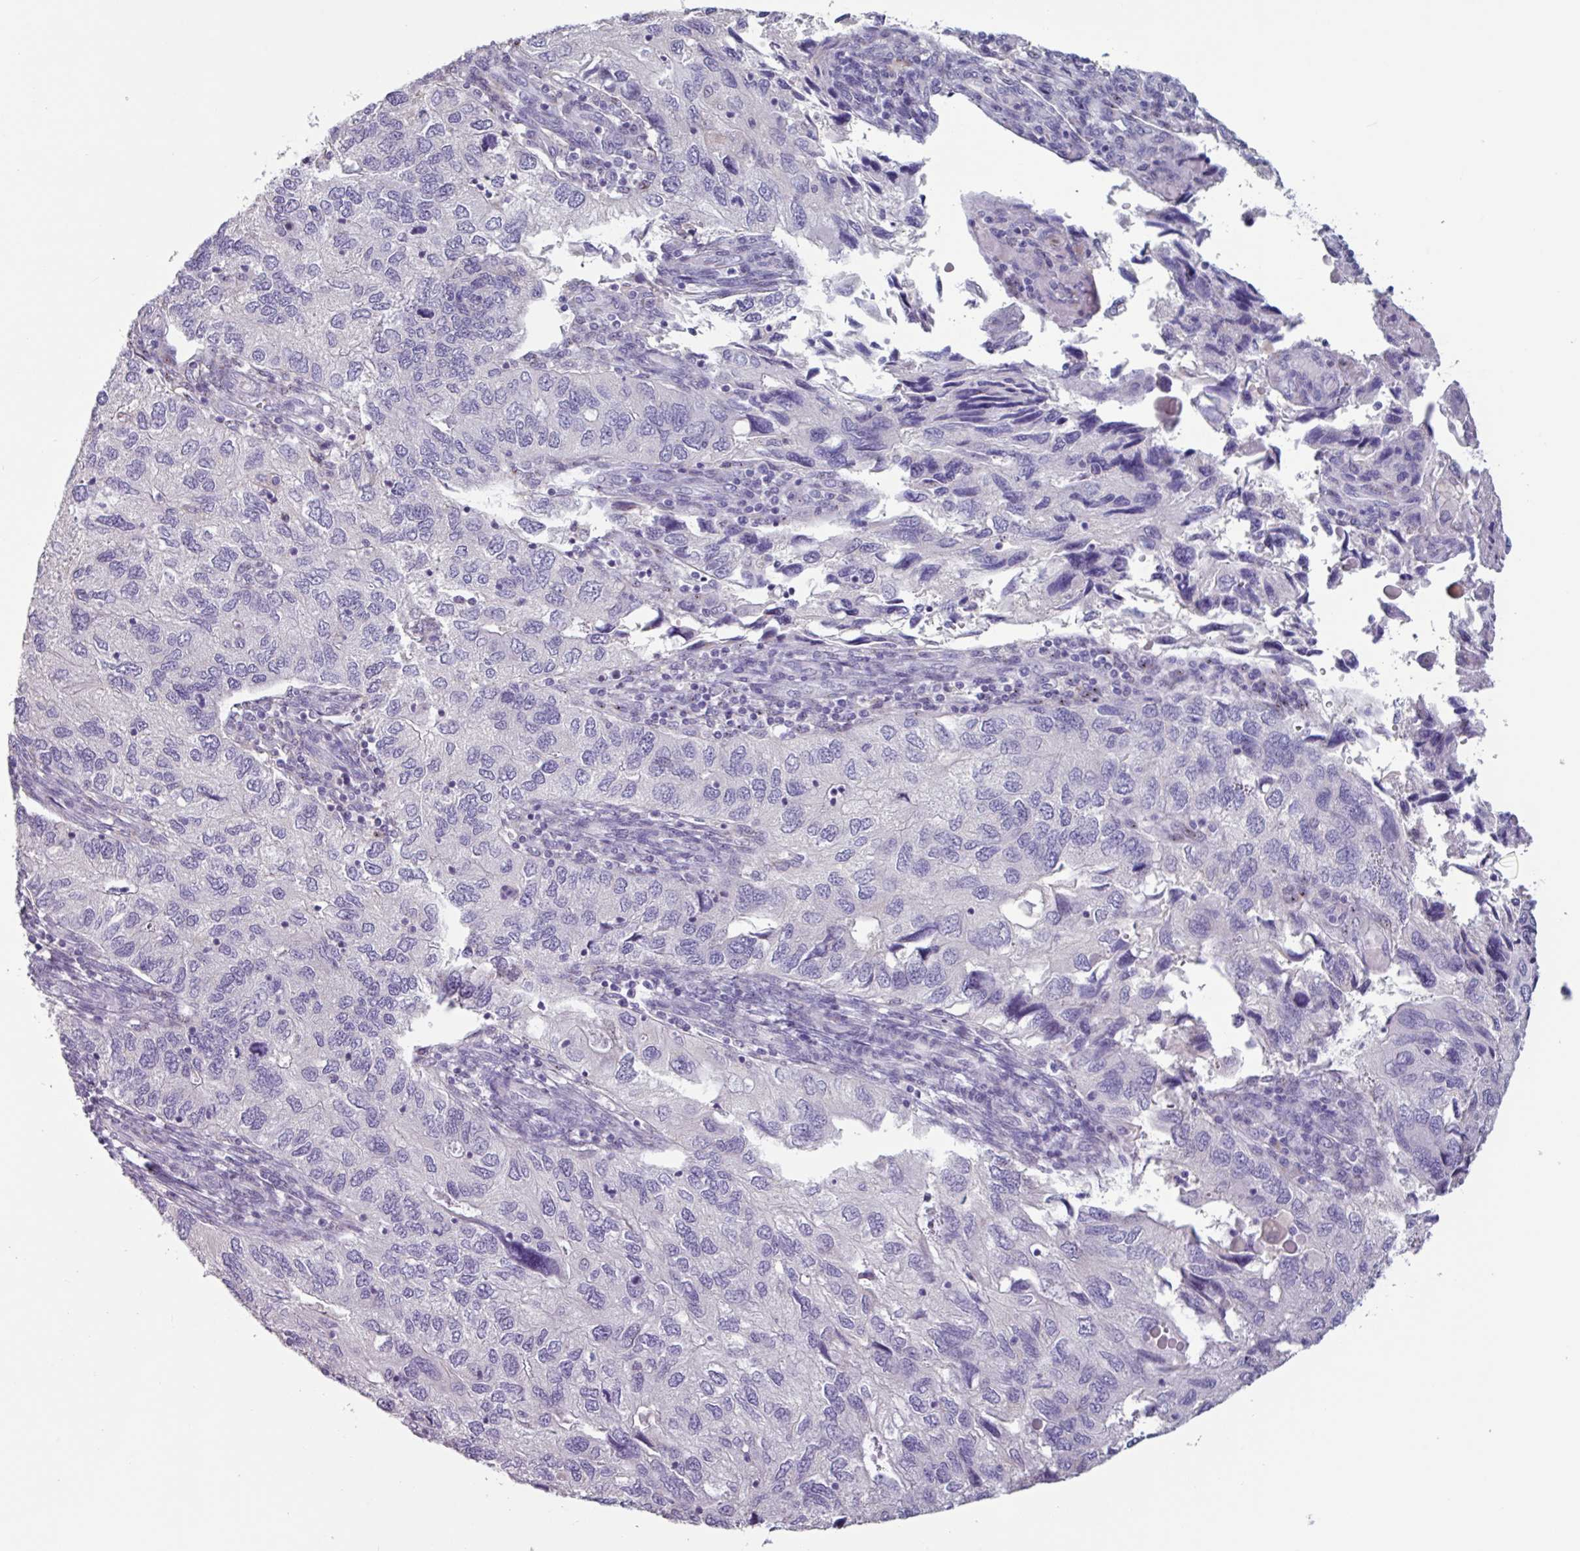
{"staining": {"intensity": "negative", "quantity": "none", "location": "none"}, "tissue": "endometrial cancer", "cell_type": "Tumor cells", "image_type": "cancer", "snomed": [{"axis": "morphology", "description": "Carcinoma, NOS"}, {"axis": "topography", "description": "Uterus"}], "caption": "Immunohistochemistry micrograph of neoplastic tissue: human endometrial carcinoma stained with DAB reveals no significant protein positivity in tumor cells. (Immunohistochemistry, brightfield microscopy, high magnification).", "gene": "ADGRE1", "patient": {"sex": "female", "age": 76}}